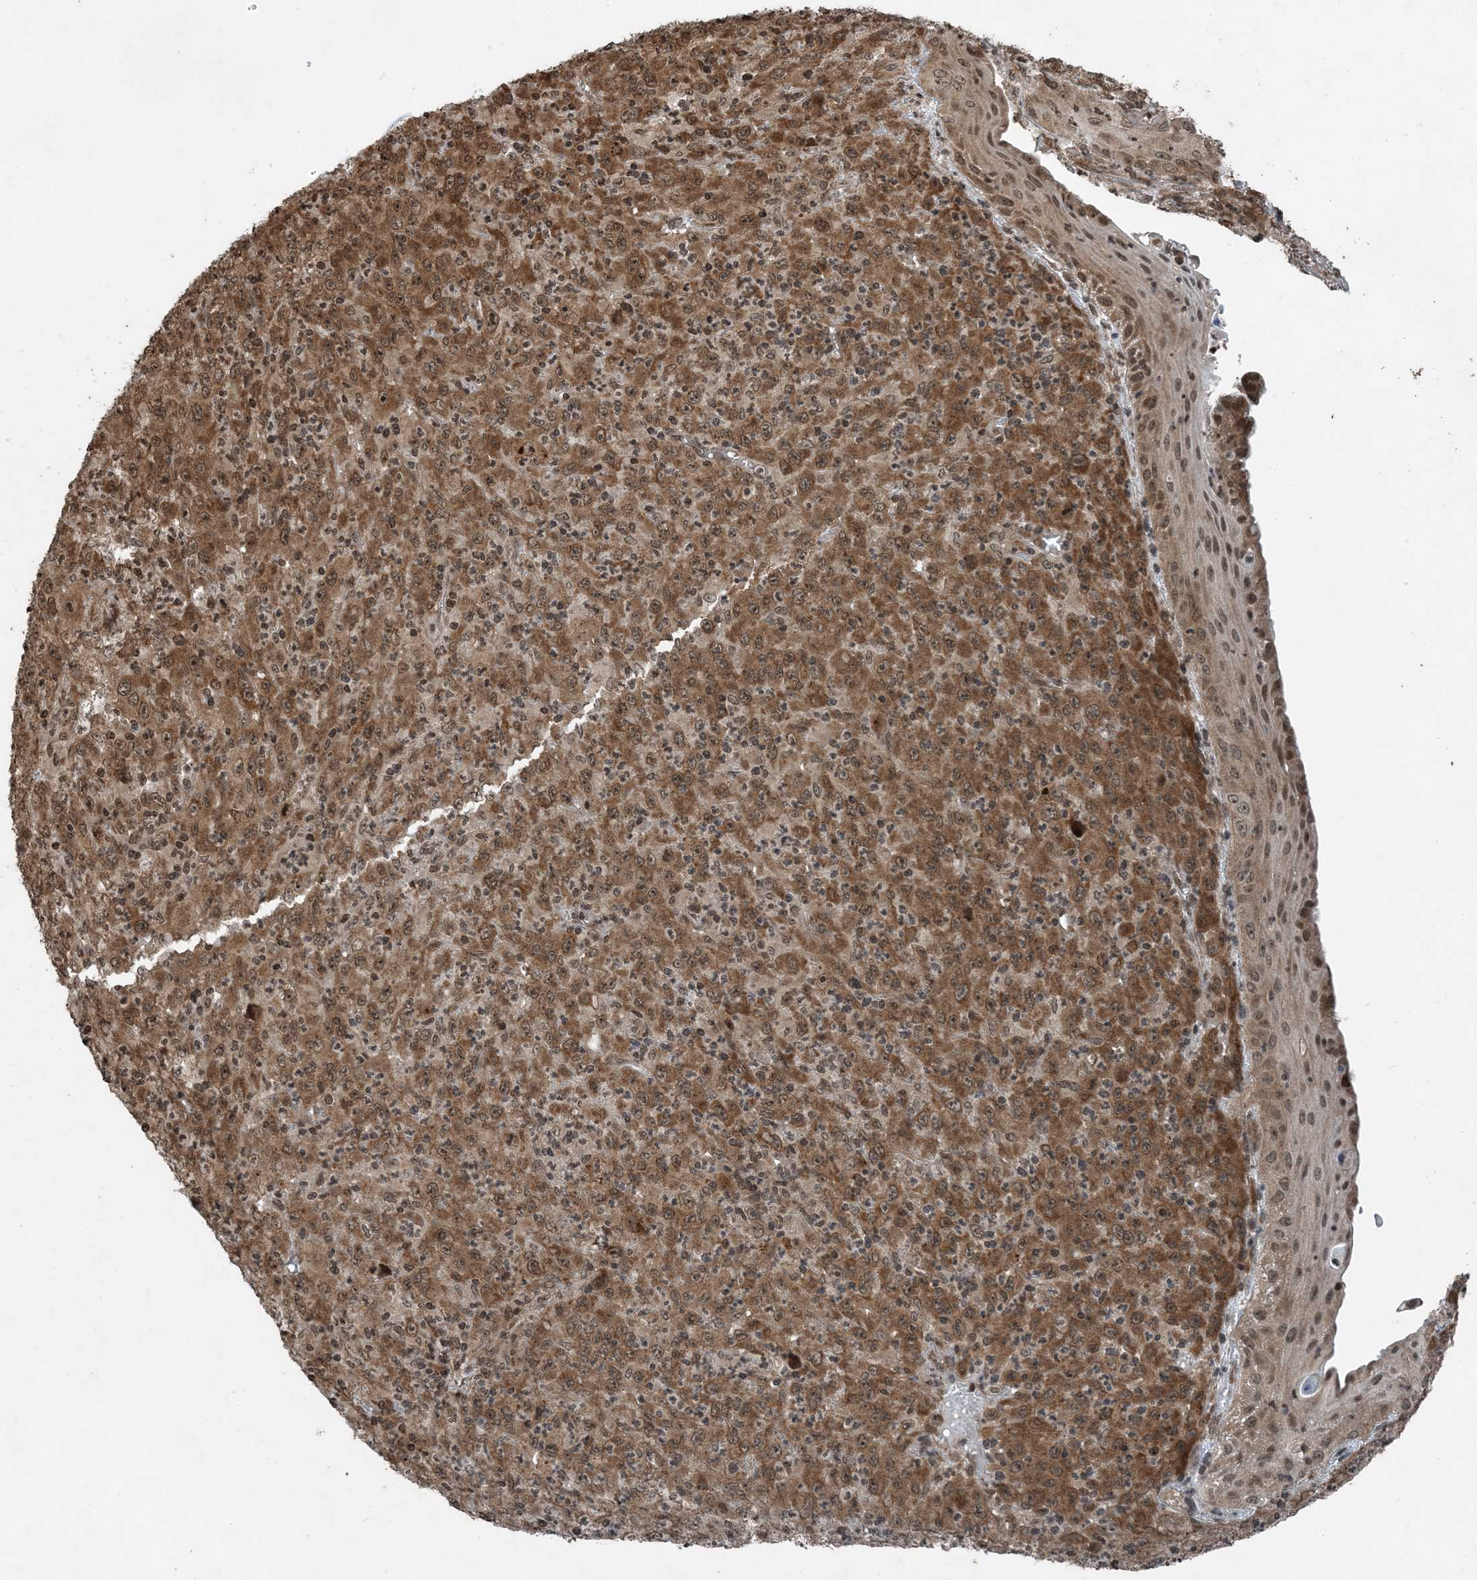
{"staining": {"intensity": "moderate", "quantity": ">75%", "location": "cytoplasmic/membranous,nuclear"}, "tissue": "melanoma", "cell_type": "Tumor cells", "image_type": "cancer", "snomed": [{"axis": "morphology", "description": "Malignant melanoma, Metastatic site"}, {"axis": "topography", "description": "Skin"}], "caption": "The immunohistochemical stain highlights moderate cytoplasmic/membranous and nuclear positivity in tumor cells of malignant melanoma (metastatic site) tissue.", "gene": "ZFAND2B", "patient": {"sex": "female", "age": 56}}